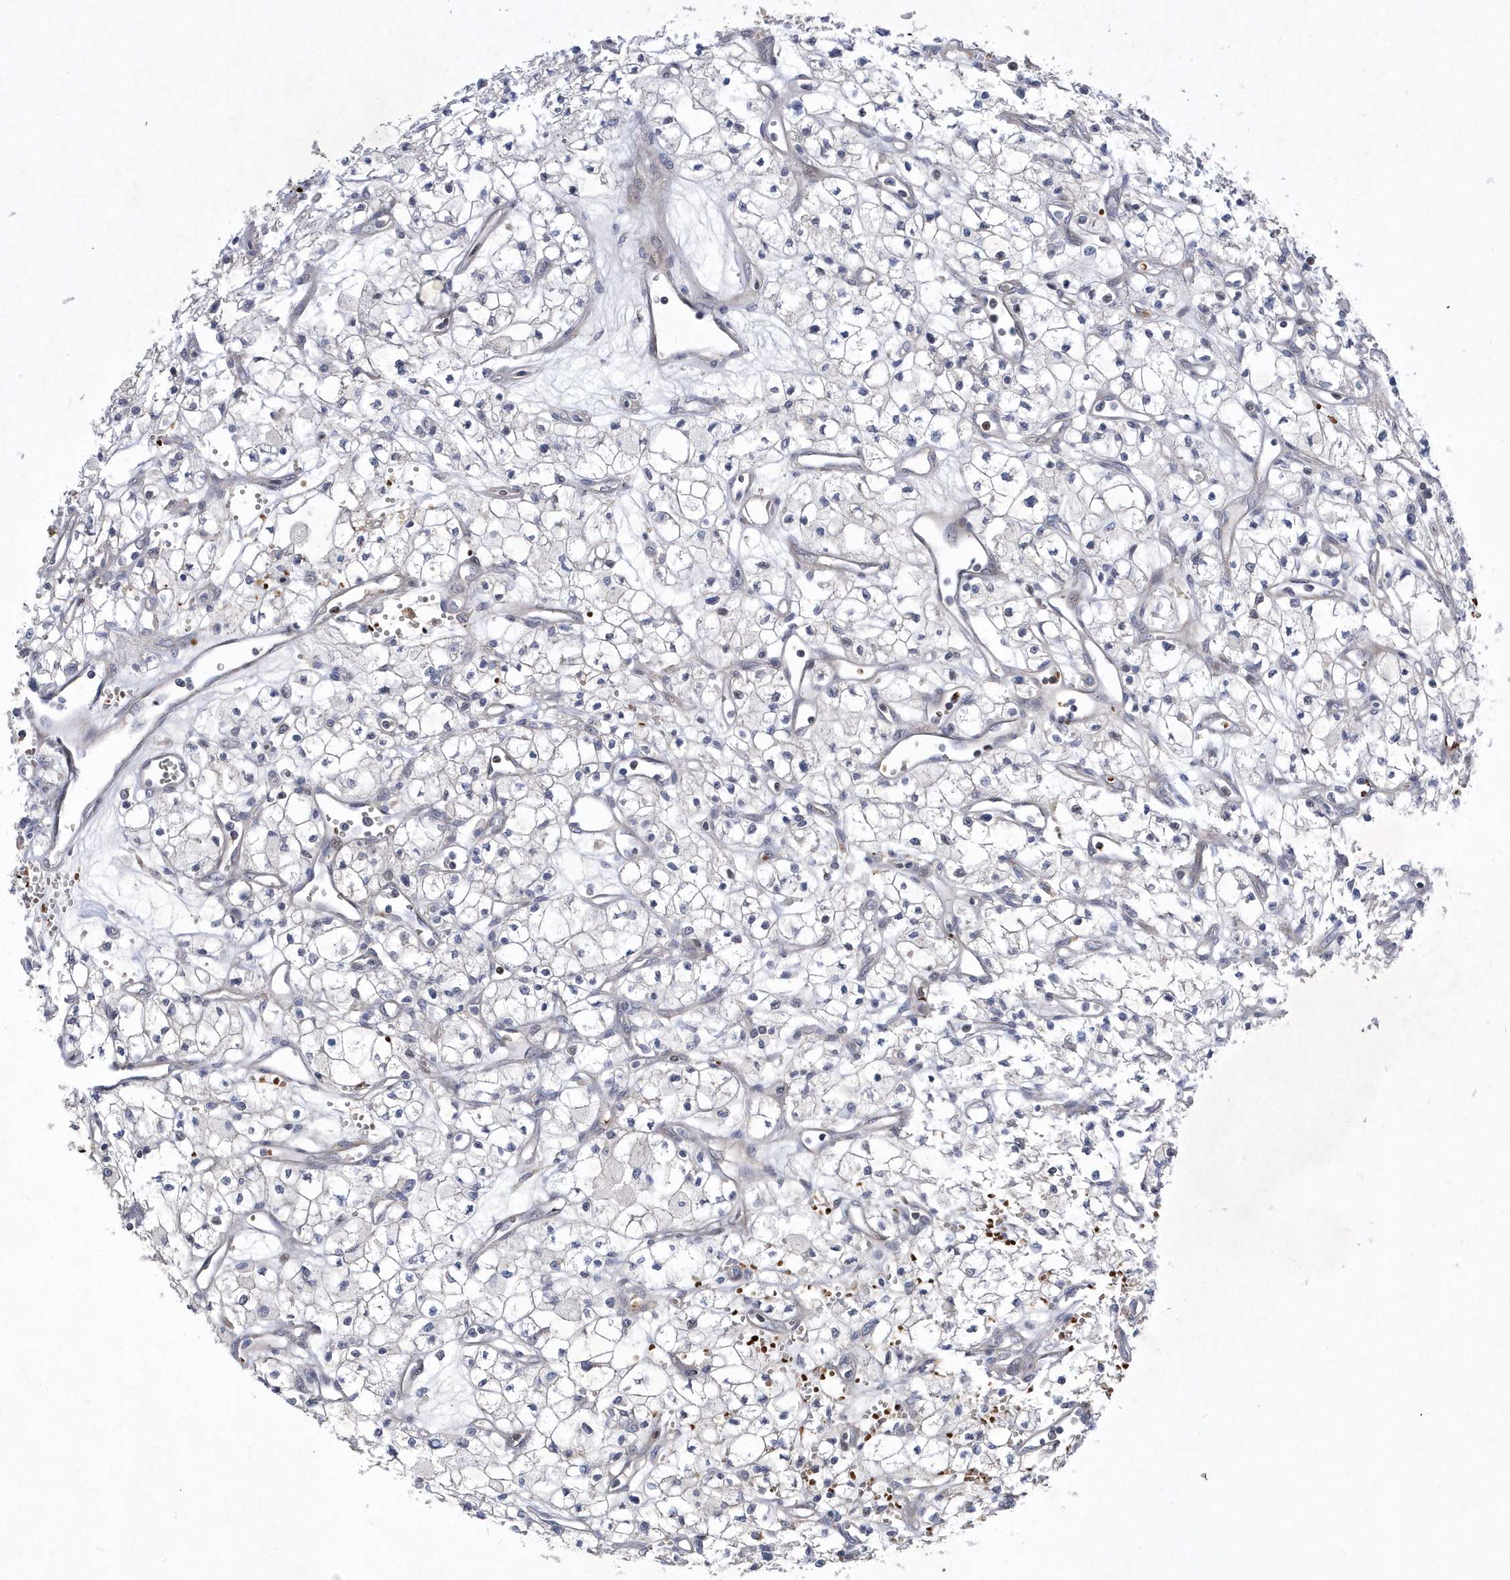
{"staining": {"intensity": "negative", "quantity": "none", "location": "none"}, "tissue": "renal cancer", "cell_type": "Tumor cells", "image_type": "cancer", "snomed": [{"axis": "morphology", "description": "Adenocarcinoma, NOS"}, {"axis": "topography", "description": "Kidney"}], "caption": "A high-resolution histopathology image shows IHC staining of renal adenocarcinoma, which demonstrates no significant staining in tumor cells. The staining was performed using DAB (3,3'-diaminobenzidine) to visualize the protein expression in brown, while the nuclei were stained in blue with hematoxylin (Magnification: 20x).", "gene": "ZNF875", "patient": {"sex": "male", "age": 59}}